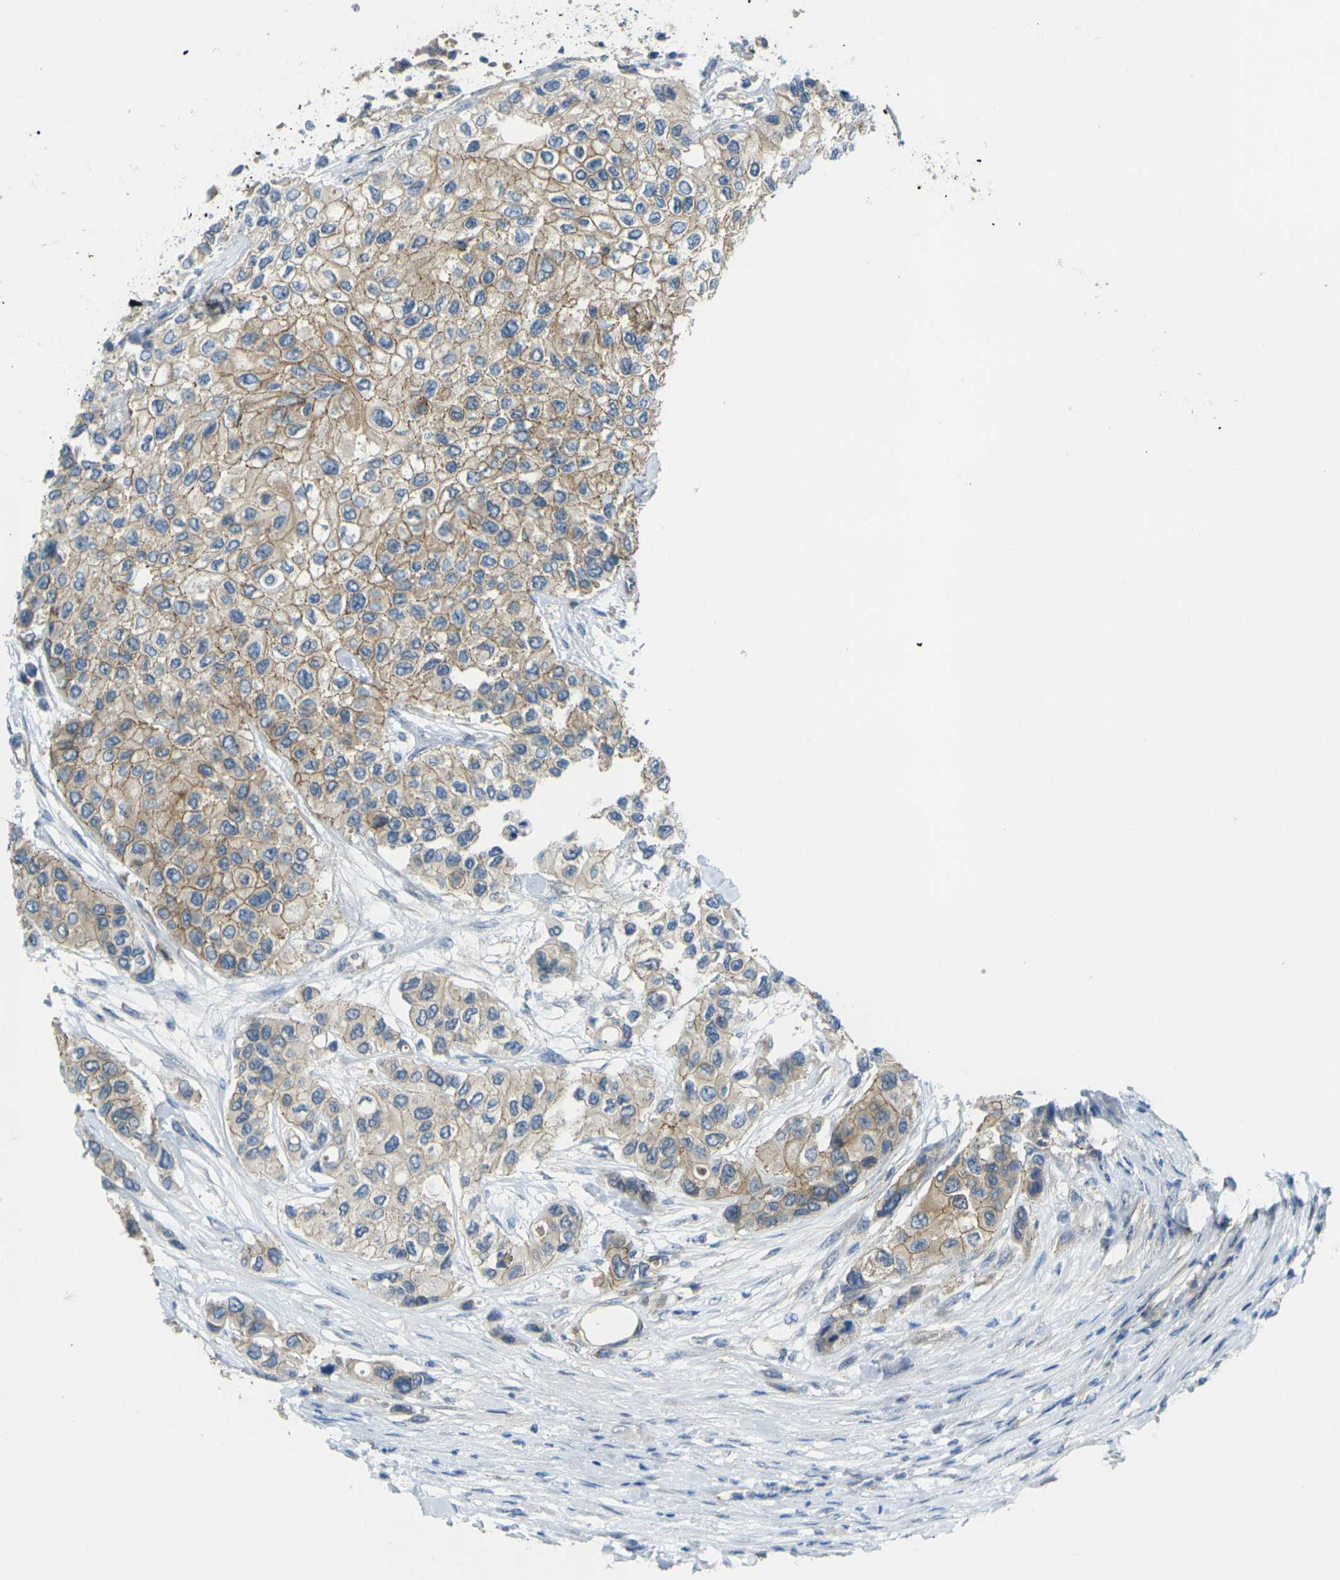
{"staining": {"intensity": "moderate", "quantity": ">75%", "location": "cytoplasmic/membranous"}, "tissue": "urothelial cancer", "cell_type": "Tumor cells", "image_type": "cancer", "snomed": [{"axis": "morphology", "description": "Urothelial carcinoma, High grade"}, {"axis": "topography", "description": "Urinary bladder"}], "caption": "This image exhibits urothelial cancer stained with immunohistochemistry to label a protein in brown. The cytoplasmic/membranous of tumor cells show moderate positivity for the protein. Nuclei are counter-stained blue.", "gene": "RHBDD1", "patient": {"sex": "female", "age": 56}}